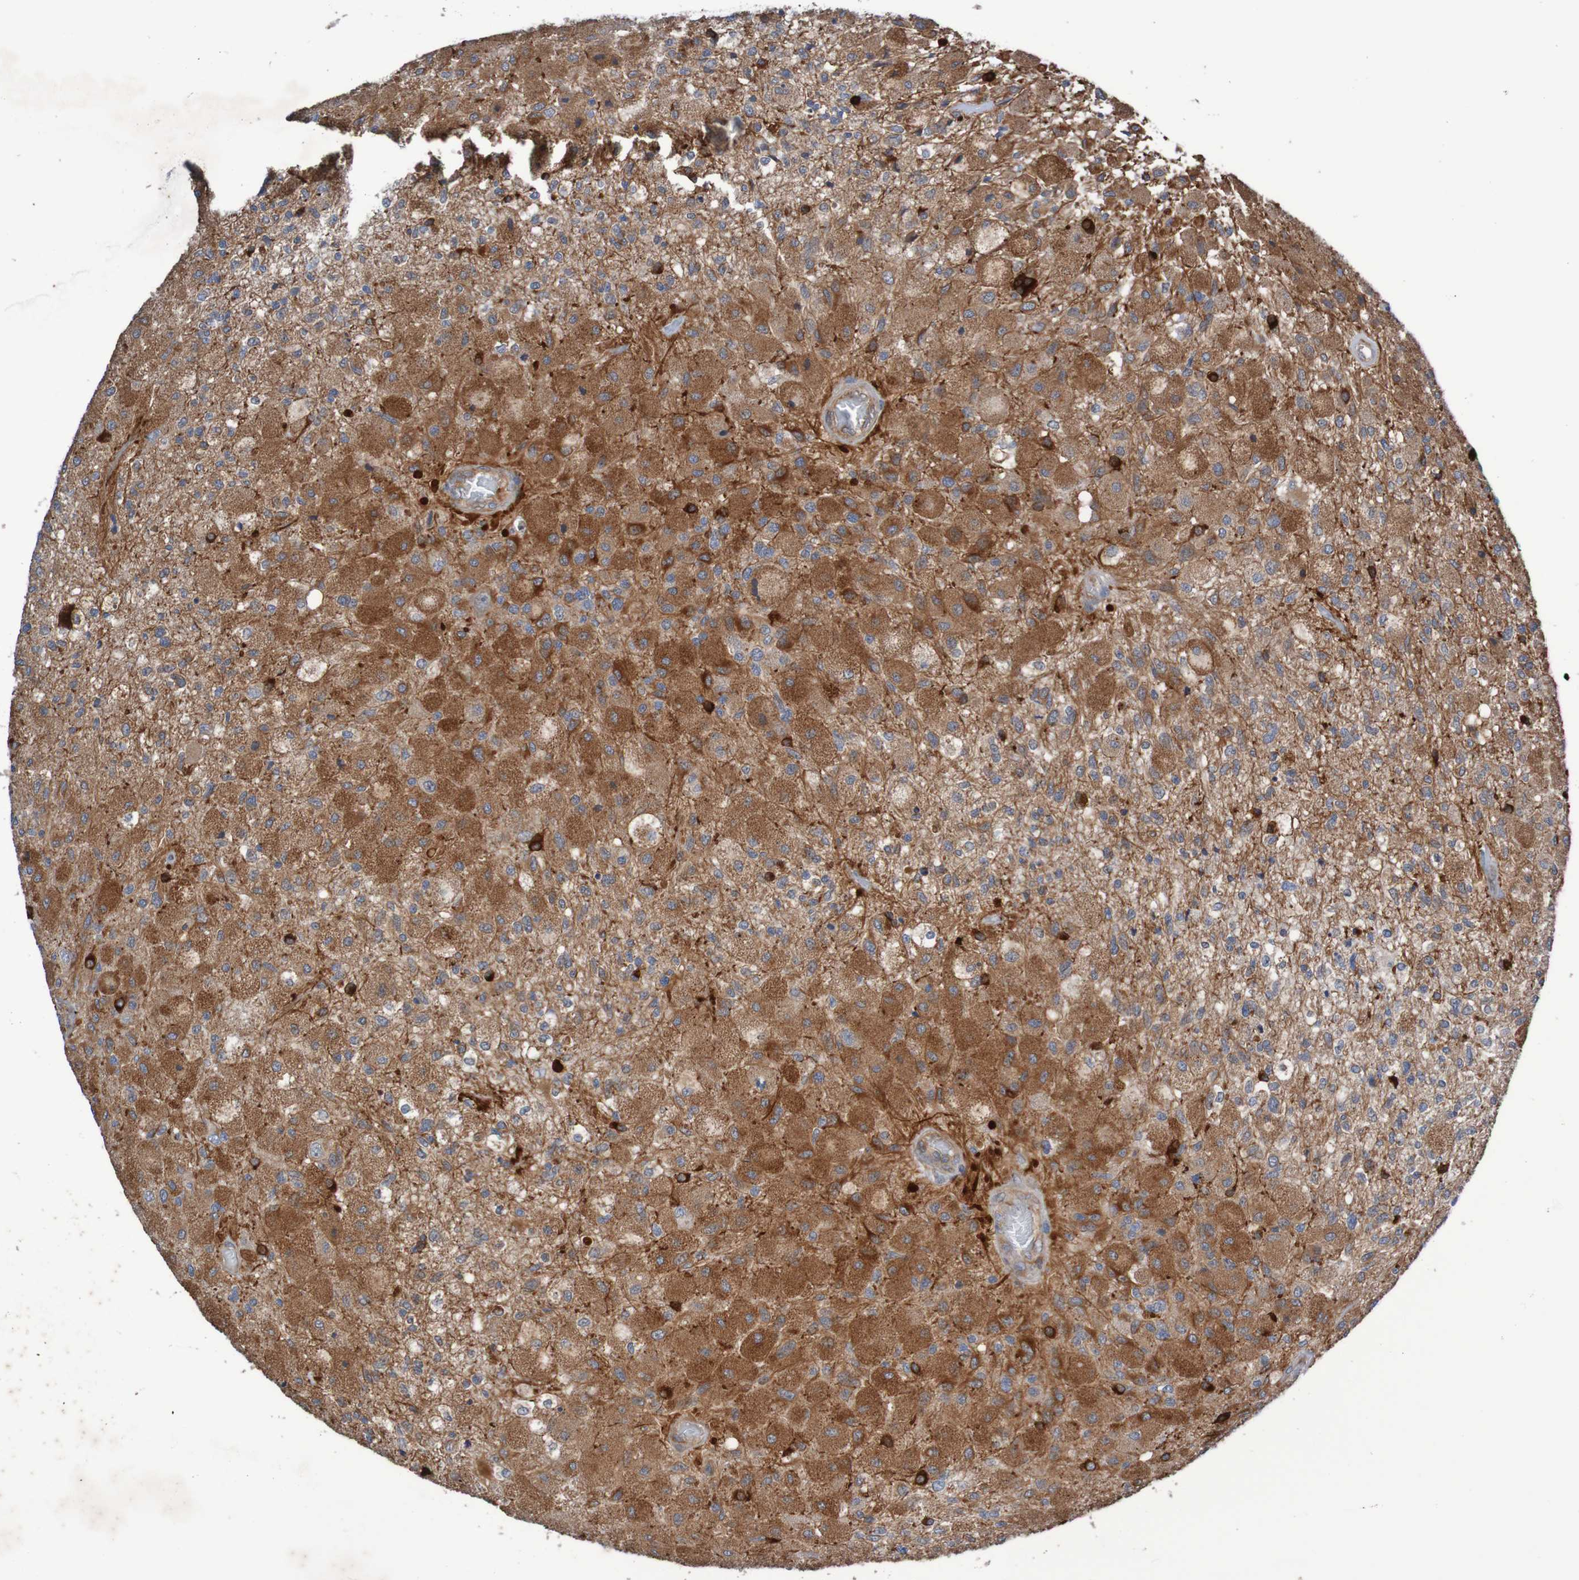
{"staining": {"intensity": "moderate", "quantity": ">75%", "location": "cytoplasmic/membranous"}, "tissue": "glioma", "cell_type": "Tumor cells", "image_type": "cancer", "snomed": [{"axis": "morphology", "description": "Normal tissue, NOS"}, {"axis": "morphology", "description": "Glioma, malignant, High grade"}, {"axis": "topography", "description": "Cerebral cortex"}], "caption": "Immunohistochemistry (IHC) histopathology image of neoplastic tissue: high-grade glioma (malignant) stained using IHC reveals medium levels of moderate protein expression localized specifically in the cytoplasmic/membranous of tumor cells, appearing as a cytoplasmic/membranous brown color.", "gene": "ST8SIA6", "patient": {"sex": "male", "age": 77}}